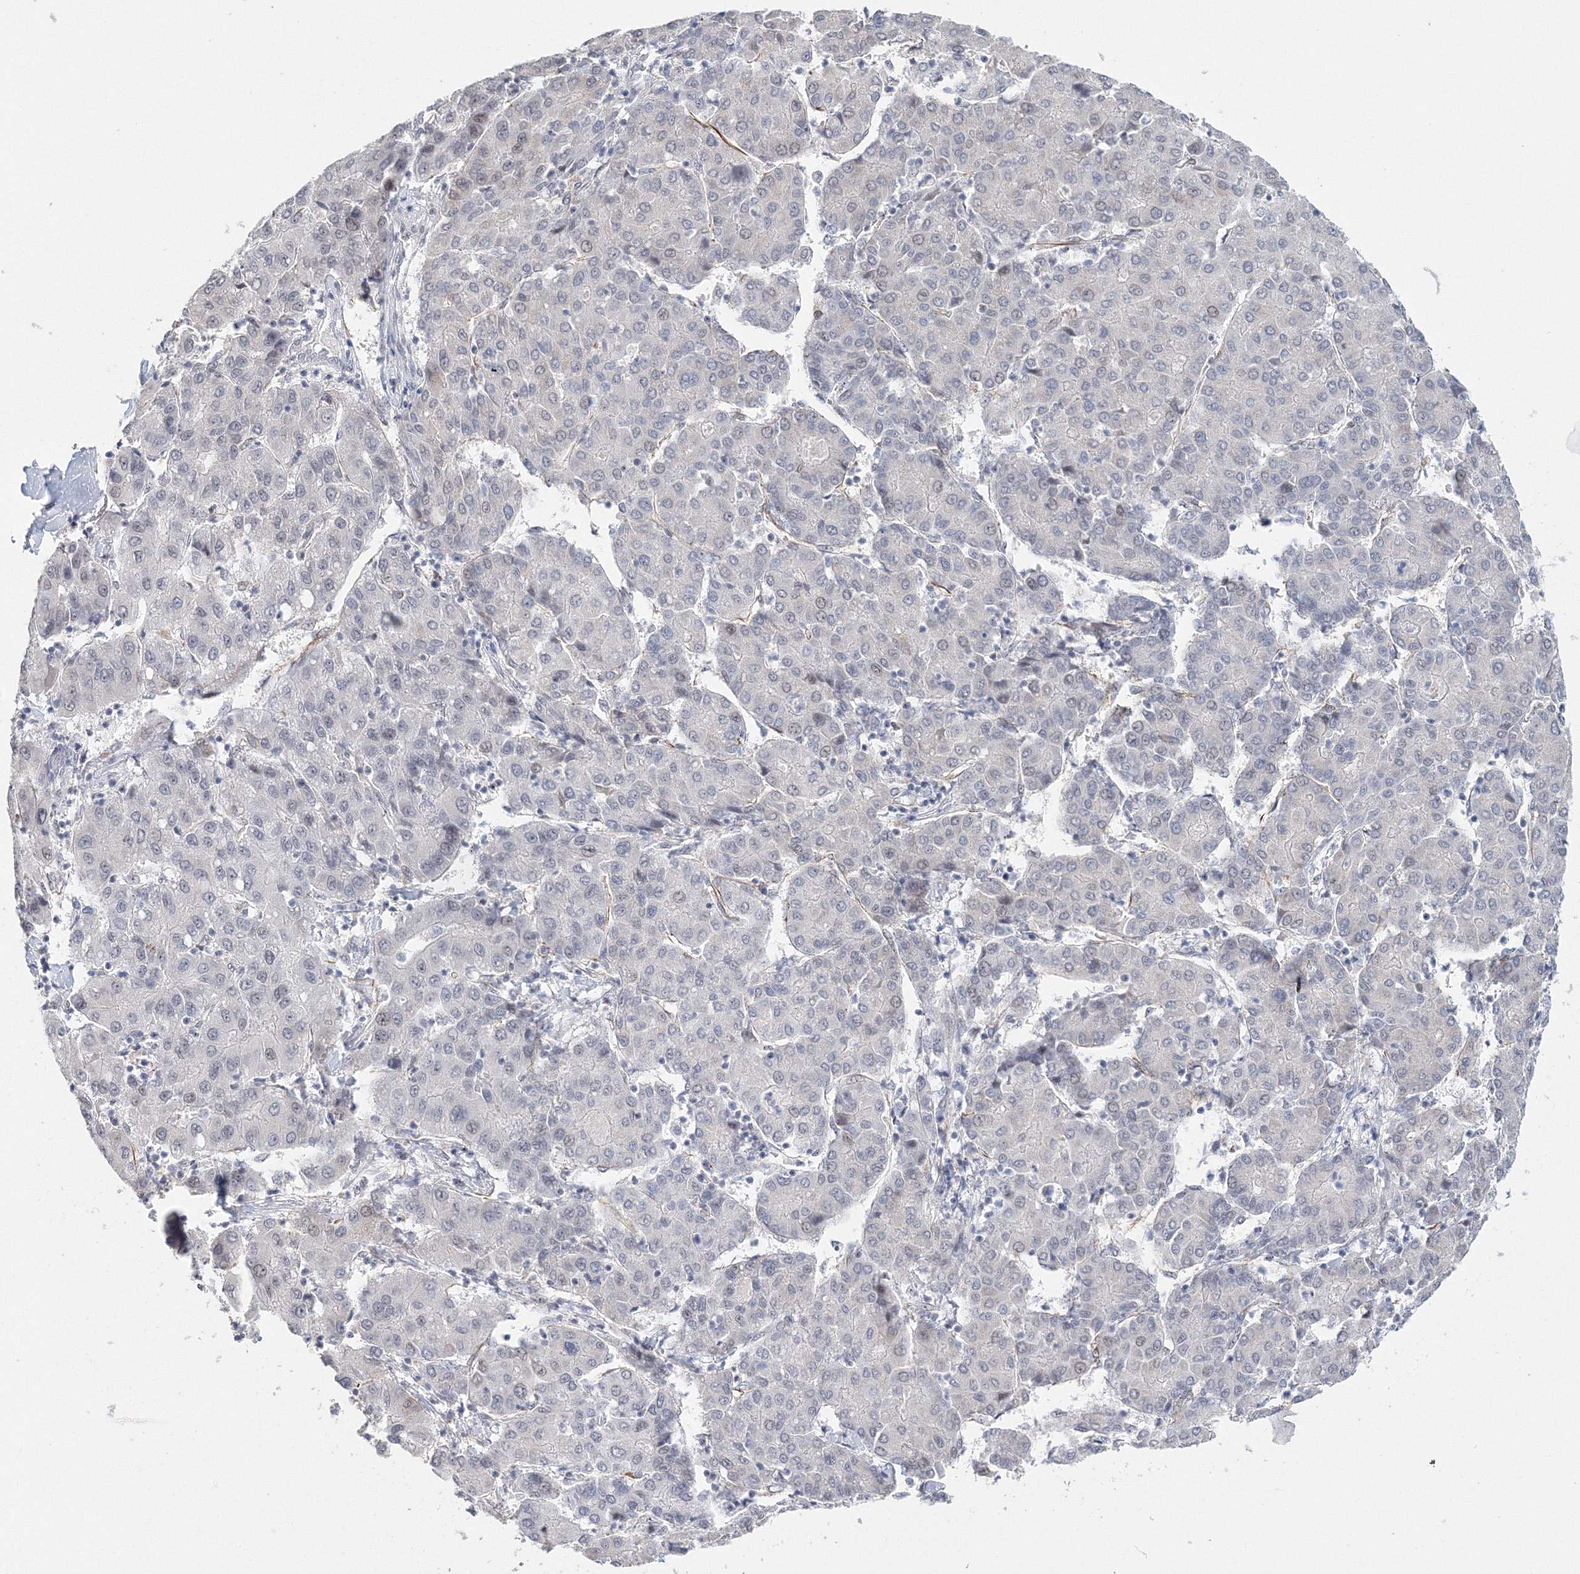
{"staining": {"intensity": "negative", "quantity": "none", "location": "none"}, "tissue": "liver cancer", "cell_type": "Tumor cells", "image_type": "cancer", "snomed": [{"axis": "morphology", "description": "Carcinoma, Hepatocellular, NOS"}, {"axis": "topography", "description": "Liver"}], "caption": "Tumor cells are negative for brown protein staining in liver cancer (hepatocellular carcinoma).", "gene": "SIRT7", "patient": {"sex": "male", "age": 65}}